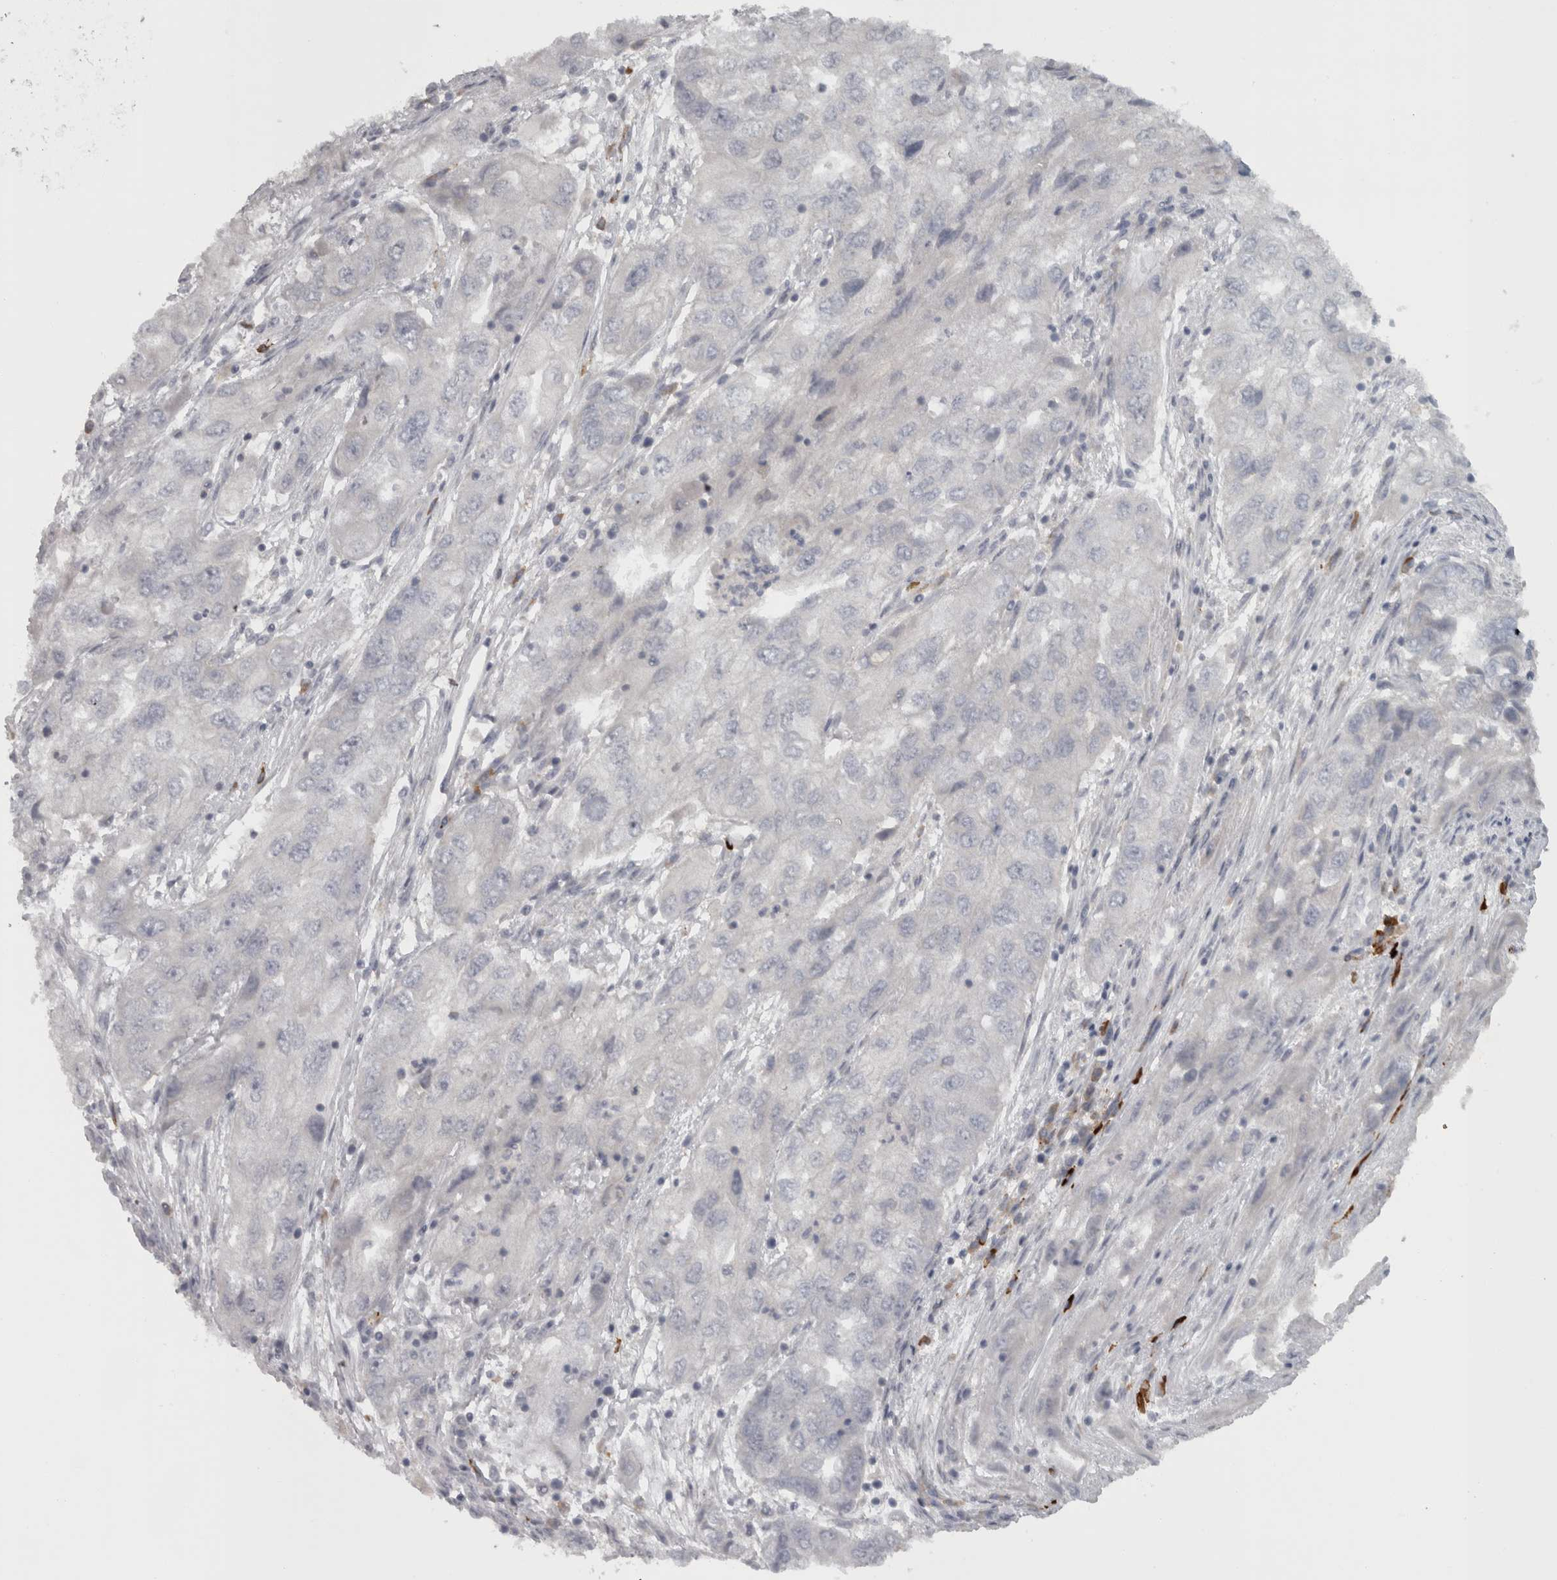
{"staining": {"intensity": "negative", "quantity": "none", "location": "none"}, "tissue": "endometrial cancer", "cell_type": "Tumor cells", "image_type": "cancer", "snomed": [{"axis": "morphology", "description": "Adenocarcinoma, NOS"}, {"axis": "topography", "description": "Endometrium"}], "caption": "The IHC image has no significant expression in tumor cells of endometrial adenocarcinoma tissue. Nuclei are stained in blue.", "gene": "SLCO5A1", "patient": {"sex": "female", "age": 49}}